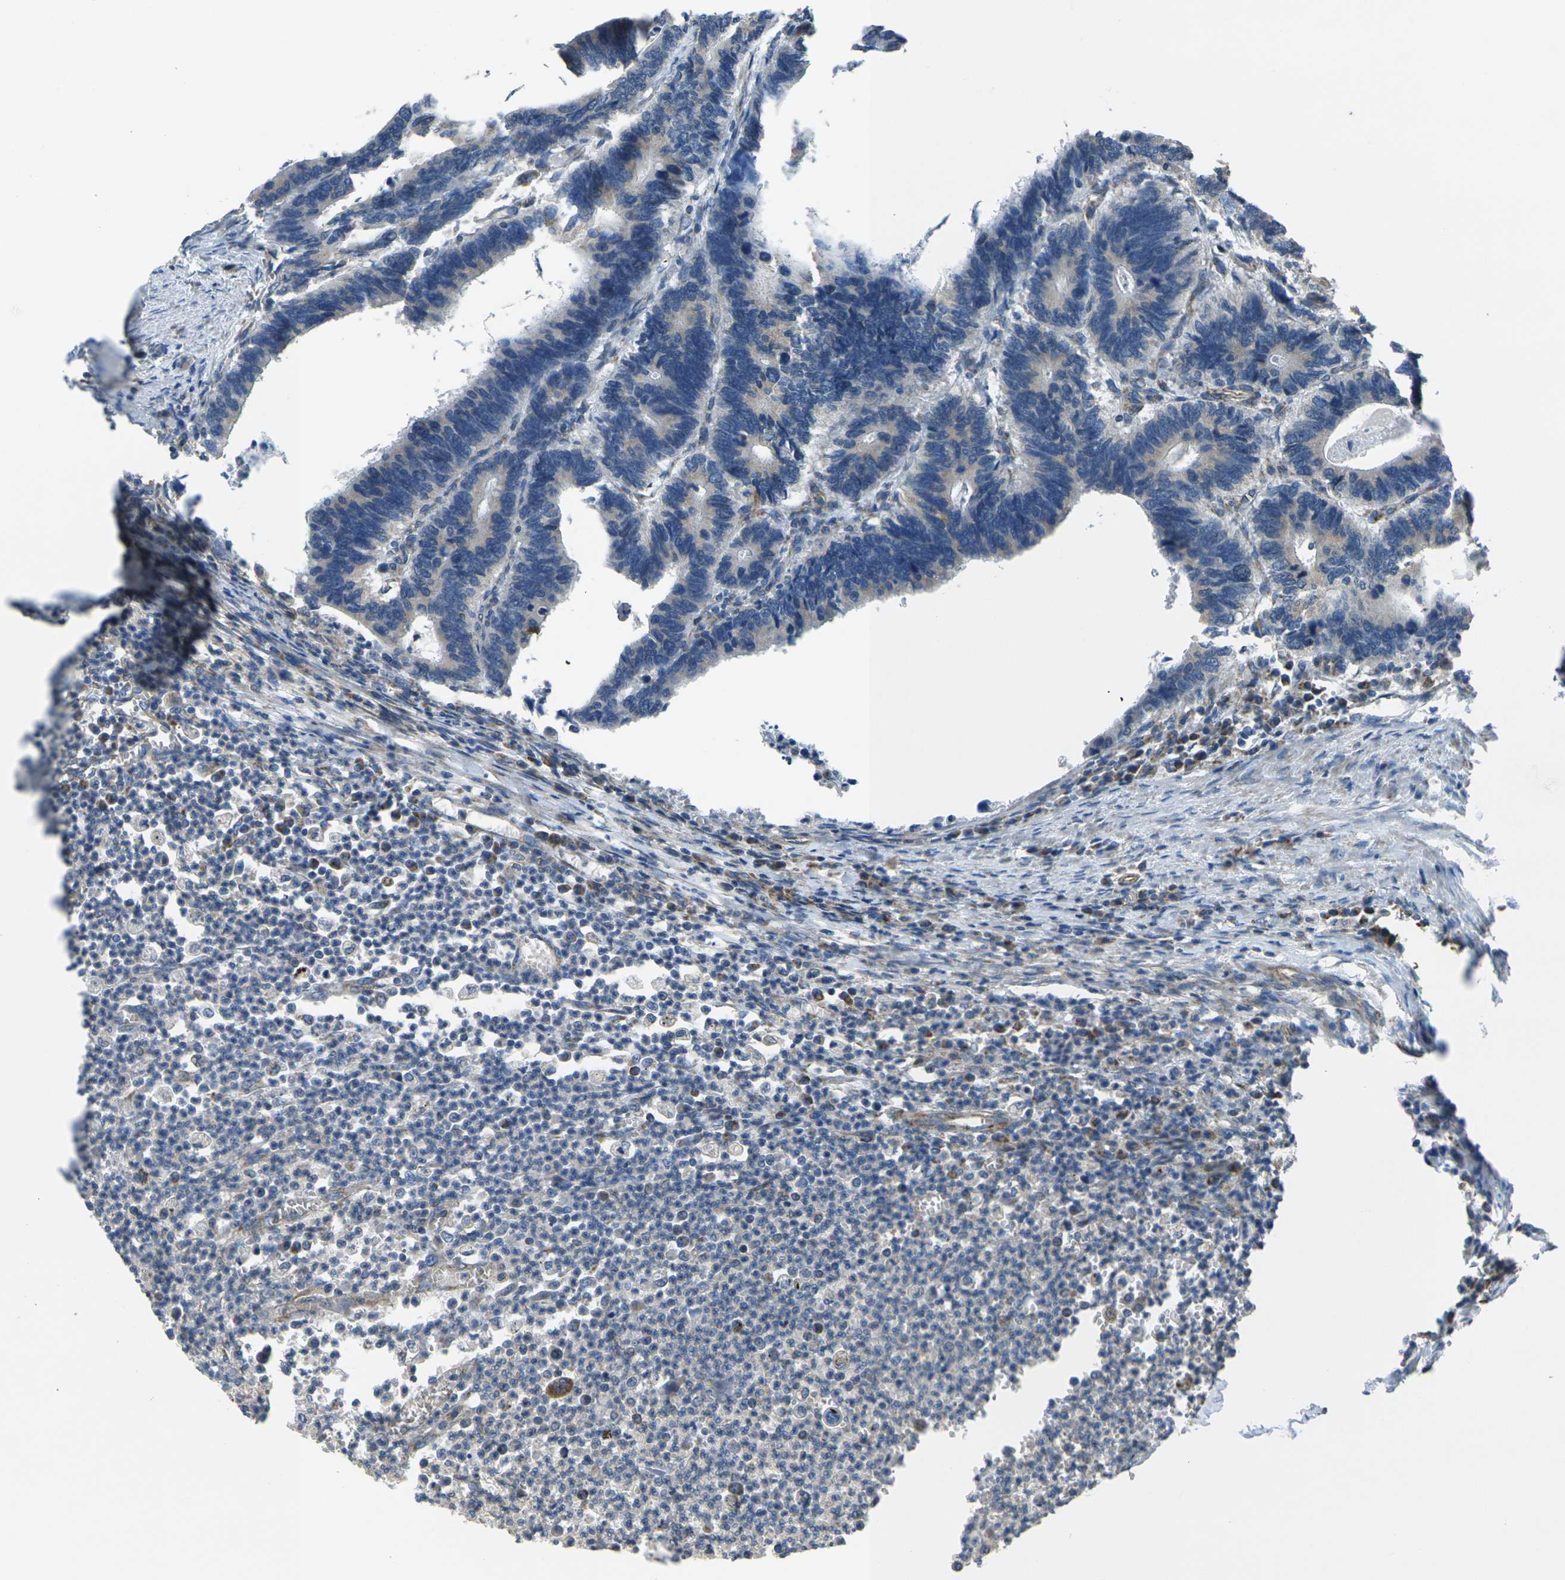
{"staining": {"intensity": "weak", "quantity": ">75%", "location": "cytoplasmic/membranous"}, "tissue": "colorectal cancer", "cell_type": "Tumor cells", "image_type": "cancer", "snomed": [{"axis": "morphology", "description": "Adenocarcinoma, NOS"}, {"axis": "topography", "description": "Colon"}], "caption": "The histopathology image displays staining of colorectal cancer (adenocarcinoma), revealing weak cytoplasmic/membranous protein expression (brown color) within tumor cells.", "gene": "TMEM120B", "patient": {"sex": "male", "age": 72}}